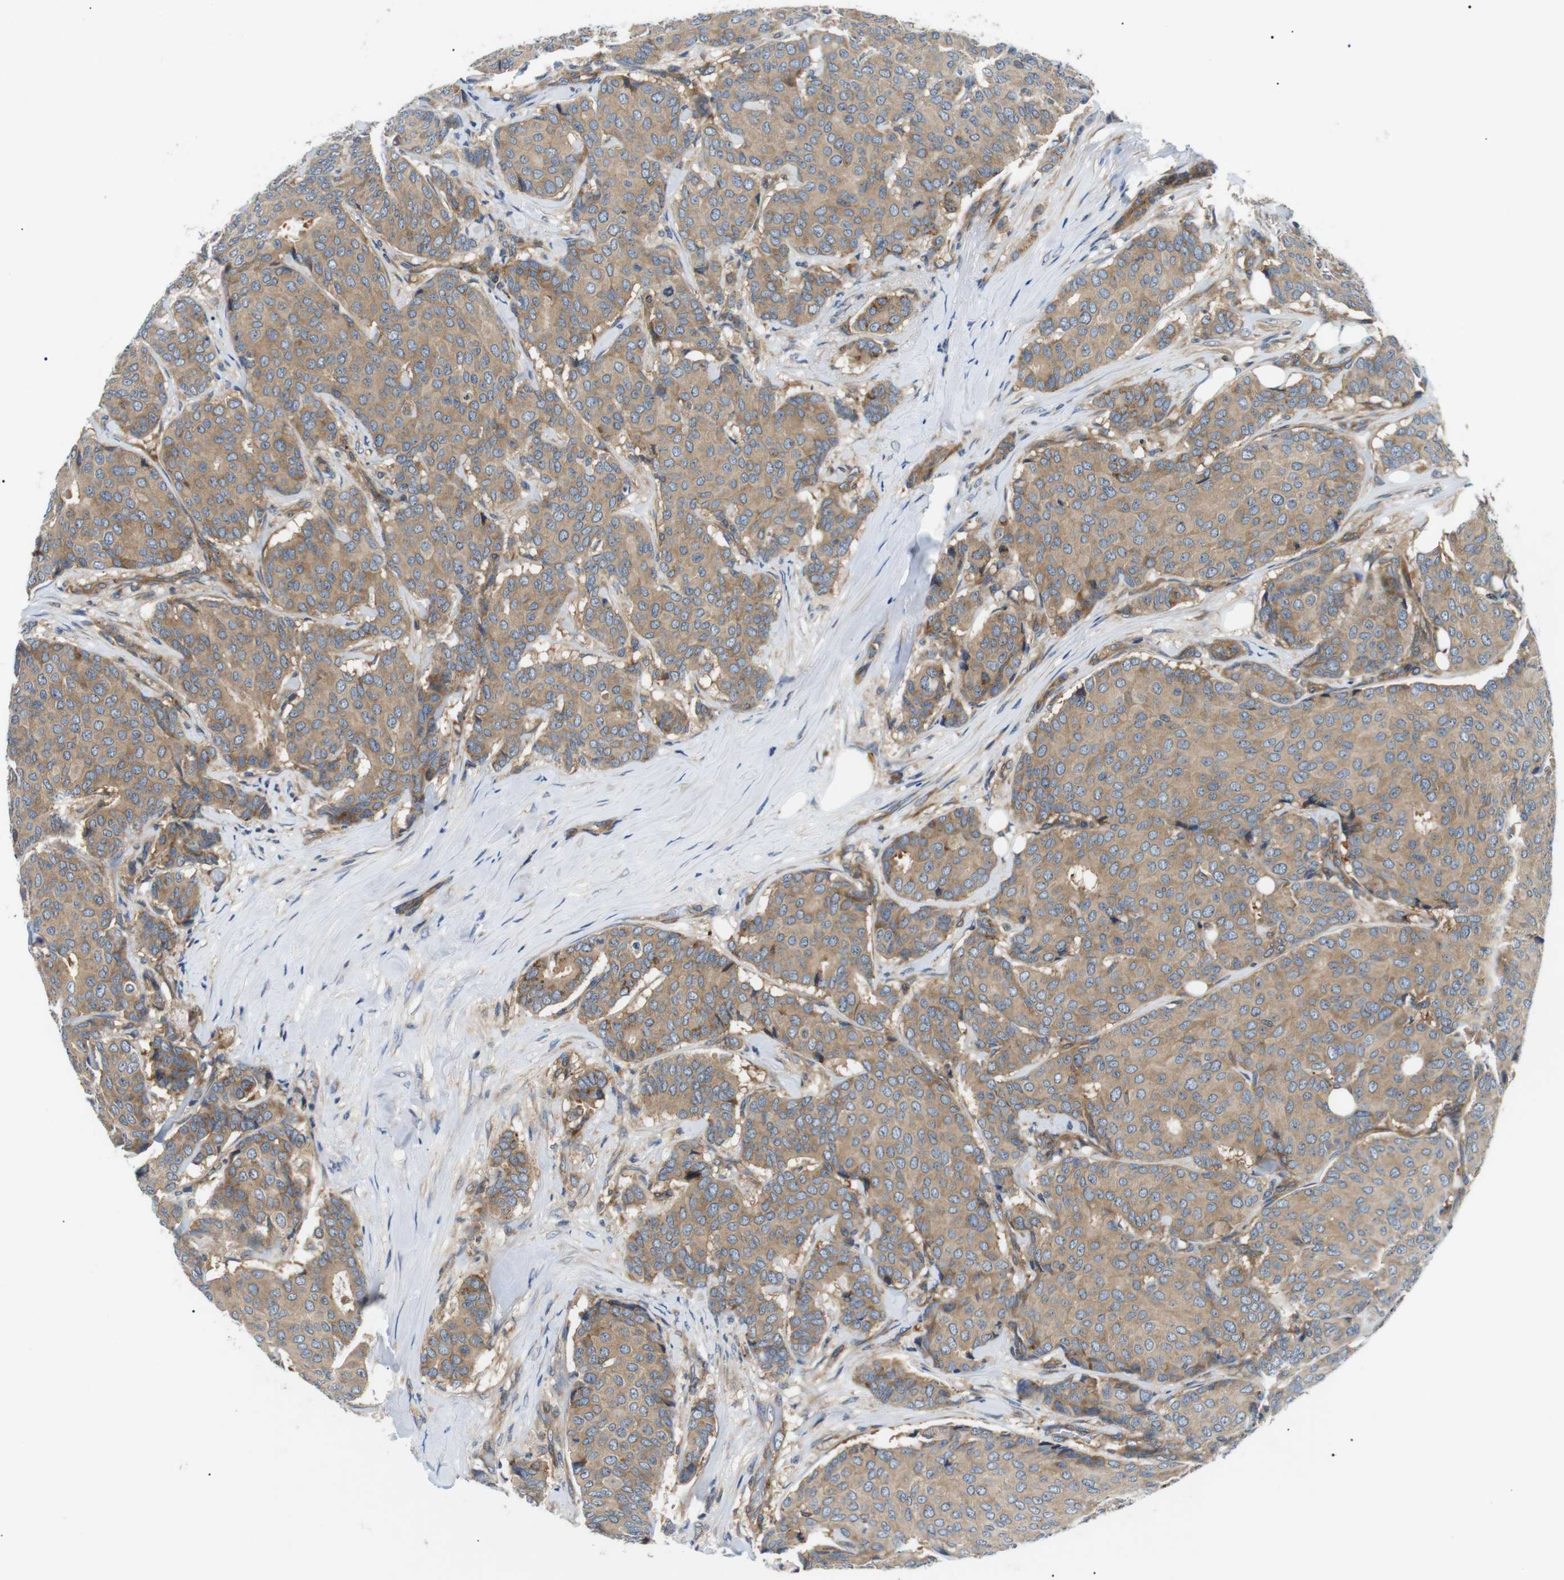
{"staining": {"intensity": "weak", "quantity": ">75%", "location": "cytoplasmic/membranous"}, "tissue": "breast cancer", "cell_type": "Tumor cells", "image_type": "cancer", "snomed": [{"axis": "morphology", "description": "Duct carcinoma"}, {"axis": "topography", "description": "Breast"}], "caption": "Immunohistochemistry (IHC) histopathology image of human breast infiltrating ductal carcinoma stained for a protein (brown), which exhibits low levels of weak cytoplasmic/membranous expression in about >75% of tumor cells.", "gene": "DIPK1A", "patient": {"sex": "female", "age": 75}}